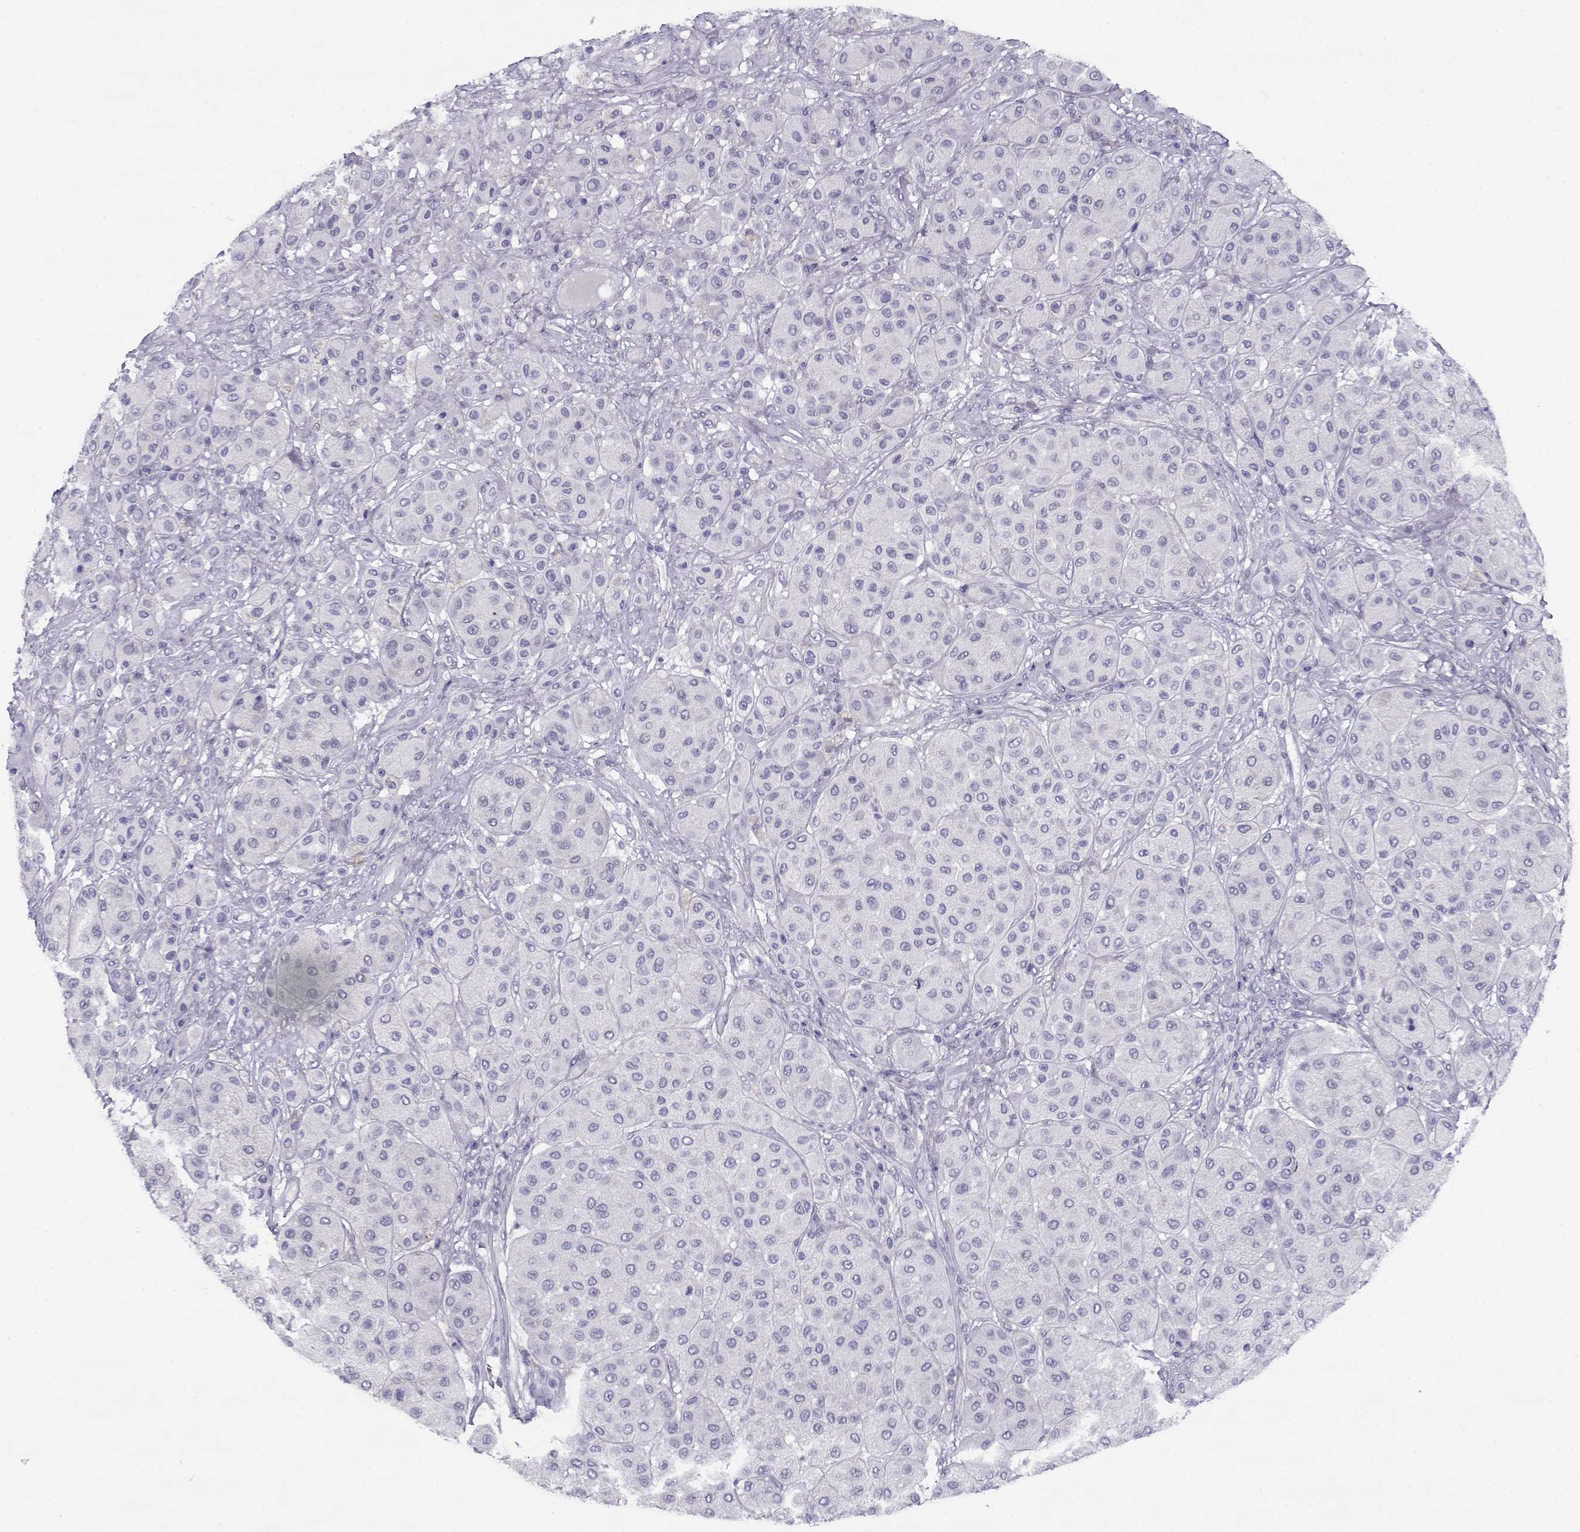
{"staining": {"intensity": "negative", "quantity": "none", "location": "none"}, "tissue": "melanoma", "cell_type": "Tumor cells", "image_type": "cancer", "snomed": [{"axis": "morphology", "description": "Malignant melanoma, Metastatic site"}, {"axis": "topography", "description": "Smooth muscle"}], "caption": "IHC of melanoma displays no expression in tumor cells. (DAB immunohistochemistry, high magnification).", "gene": "FAM166A", "patient": {"sex": "male", "age": 41}}